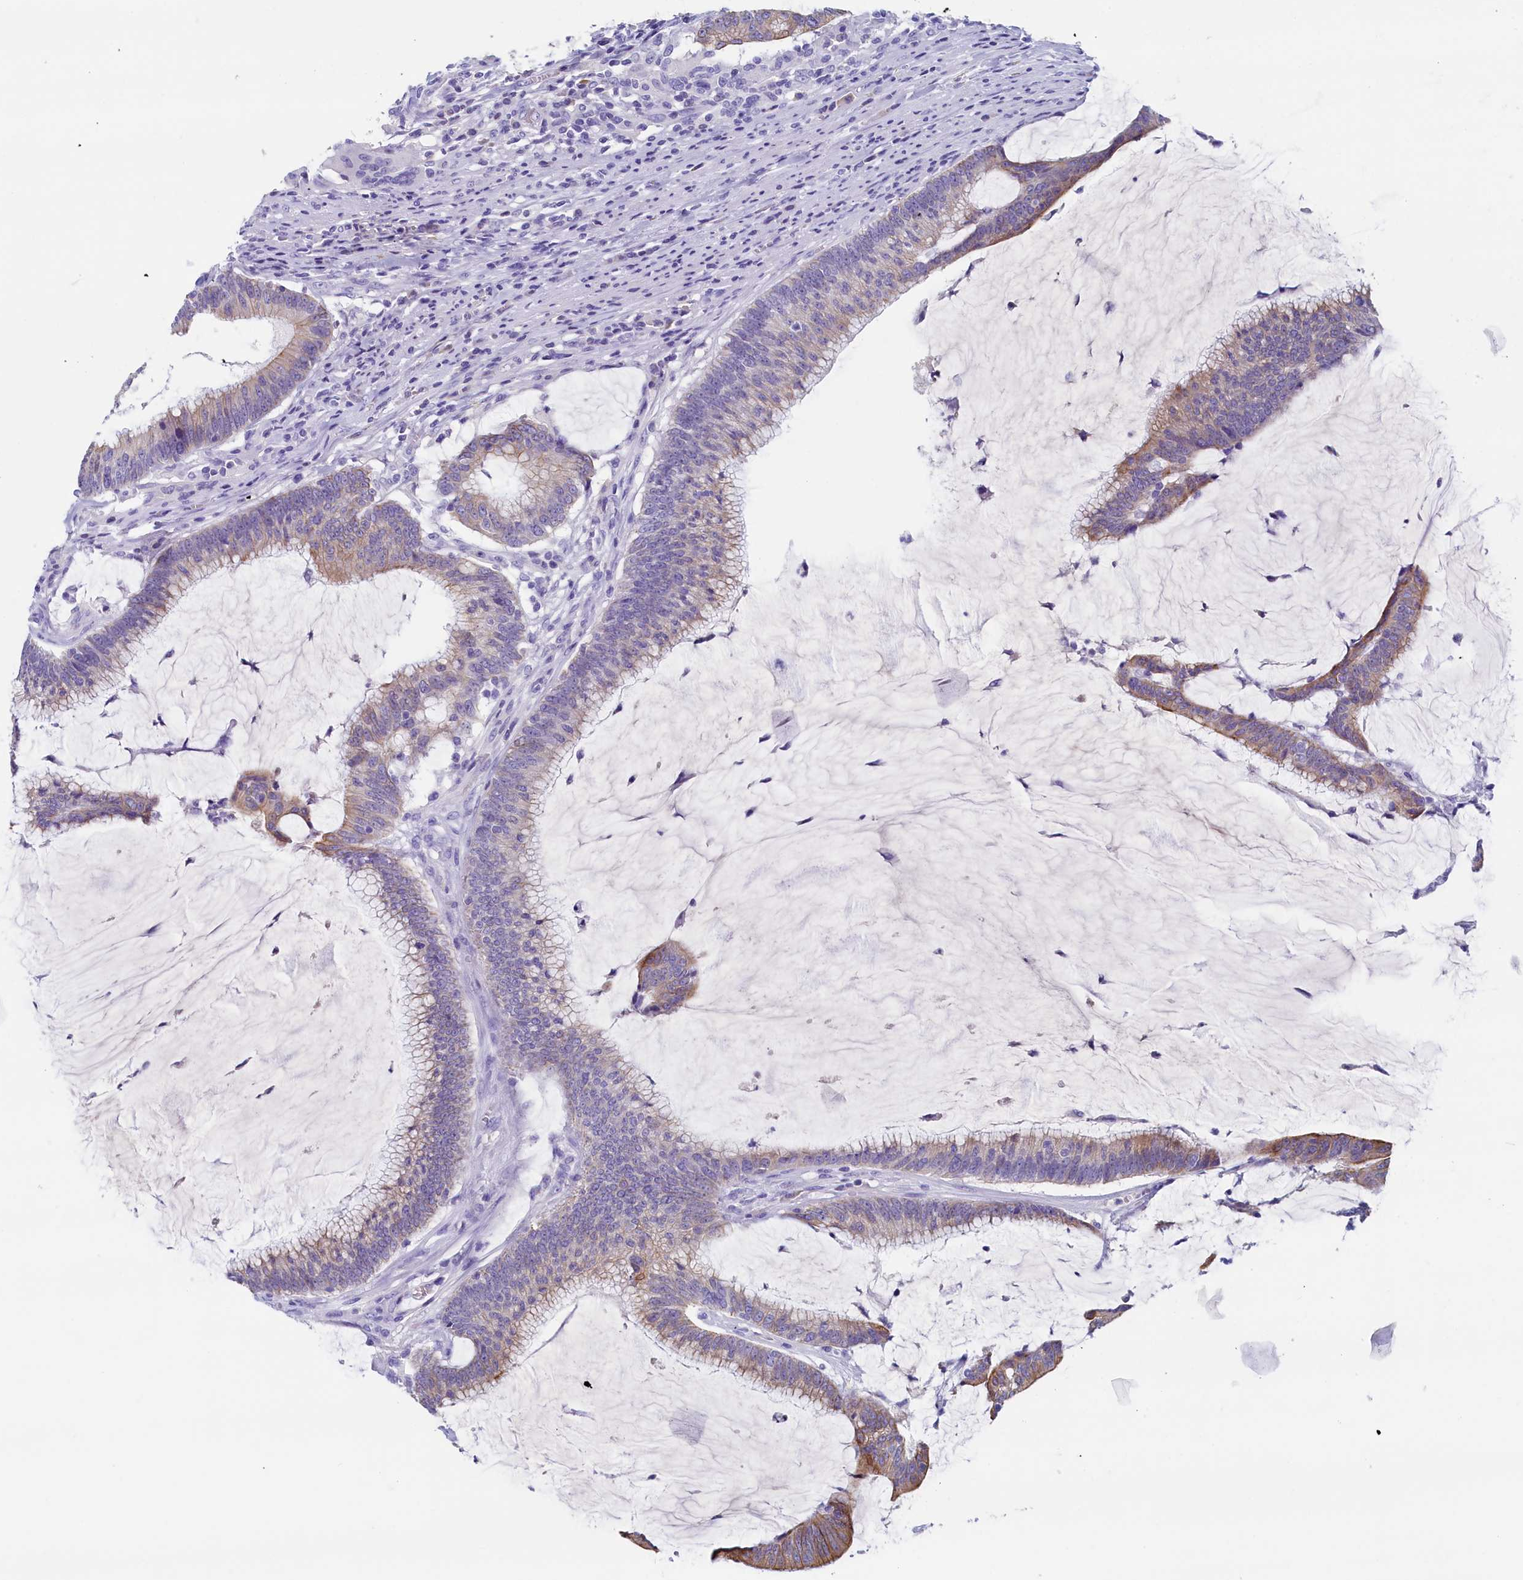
{"staining": {"intensity": "moderate", "quantity": "<25%", "location": "cytoplasmic/membranous"}, "tissue": "colorectal cancer", "cell_type": "Tumor cells", "image_type": "cancer", "snomed": [{"axis": "morphology", "description": "Adenocarcinoma, NOS"}, {"axis": "topography", "description": "Rectum"}], "caption": "Human colorectal cancer (adenocarcinoma) stained with a protein marker demonstrates moderate staining in tumor cells.", "gene": "GUCA1C", "patient": {"sex": "female", "age": 77}}